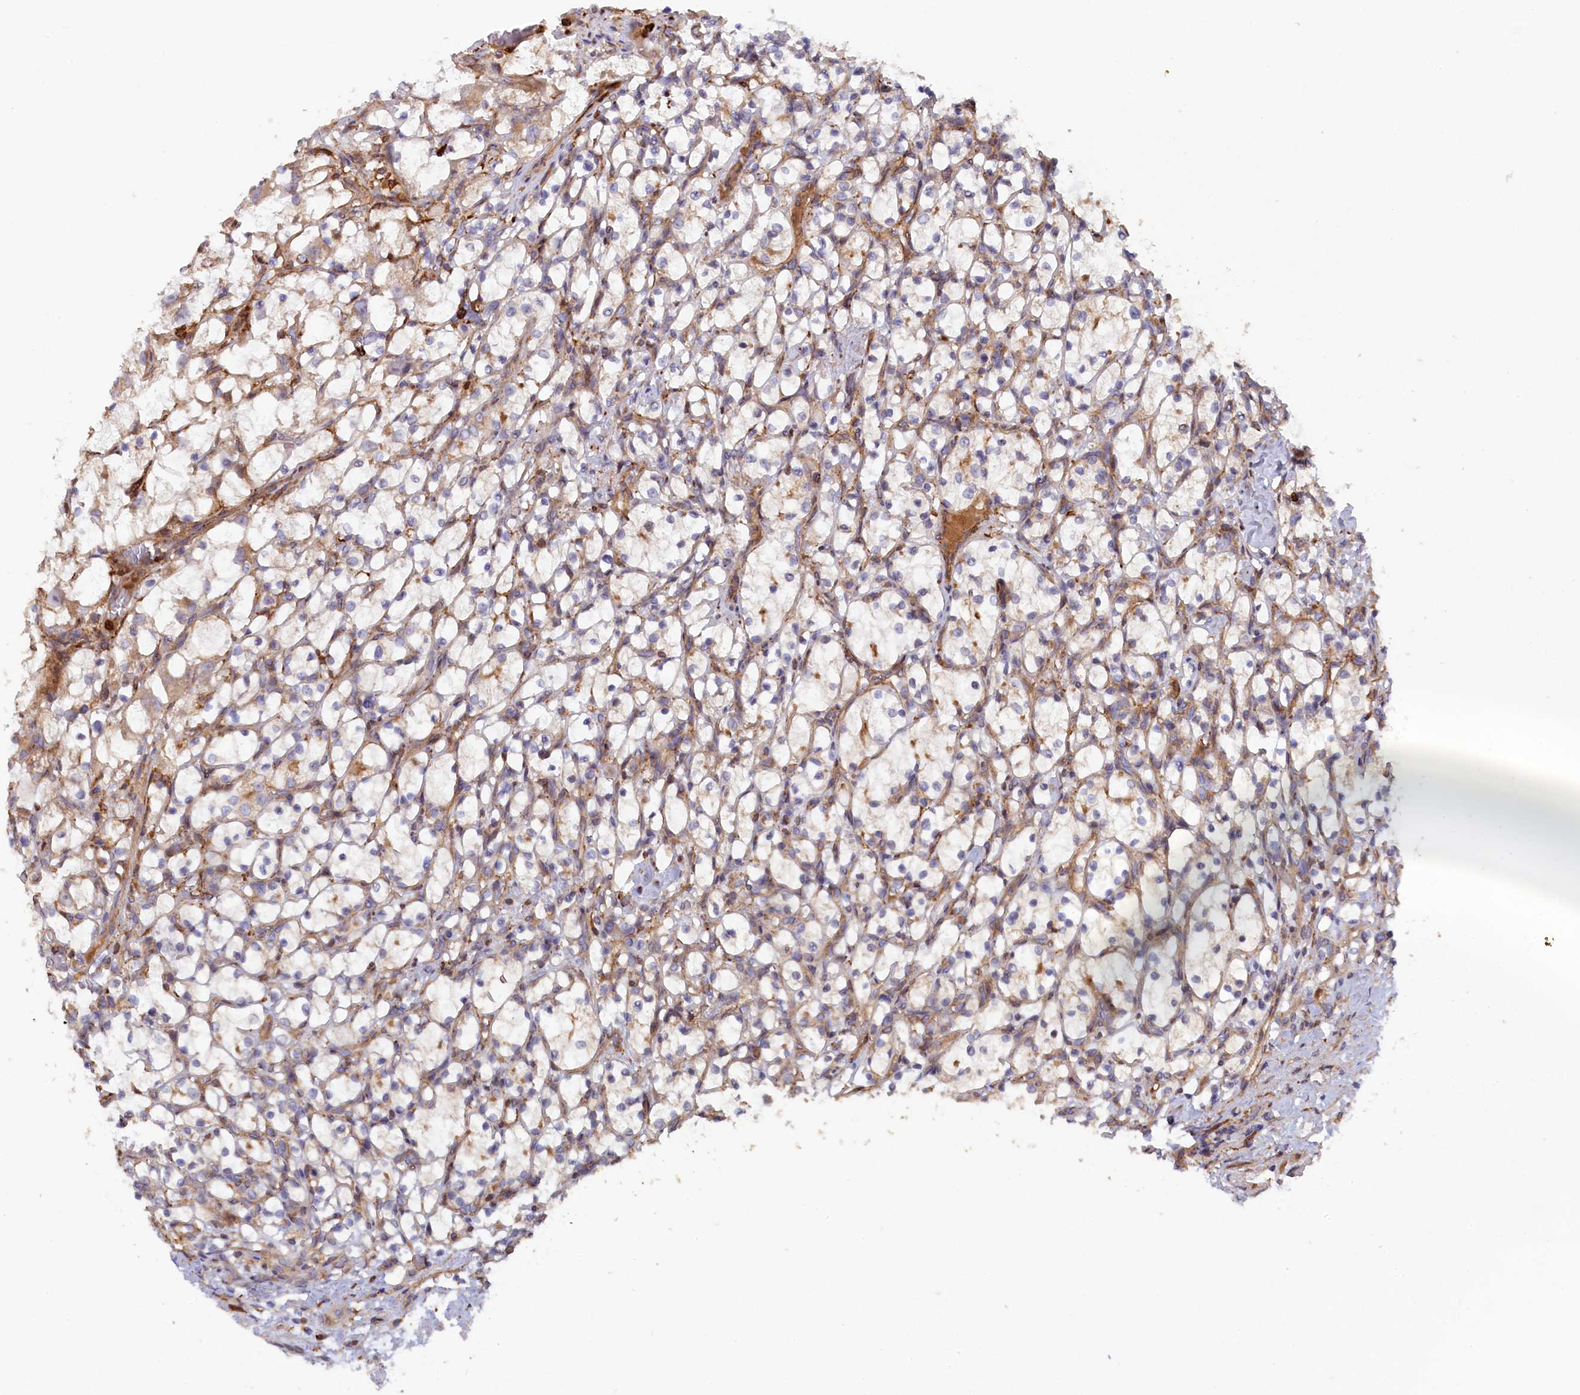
{"staining": {"intensity": "negative", "quantity": "none", "location": "none"}, "tissue": "renal cancer", "cell_type": "Tumor cells", "image_type": "cancer", "snomed": [{"axis": "morphology", "description": "Adenocarcinoma, NOS"}, {"axis": "topography", "description": "Kidney"}], "caption": "Tumor cells are negative for brown protein staining in renal adenocarcinoma. The staining is performed using DAB brown chromogen with nuclei counter-stained in using hematoxylin.", "gene": "FERMT1", "patient": {"sex": "female", "age": 69}}